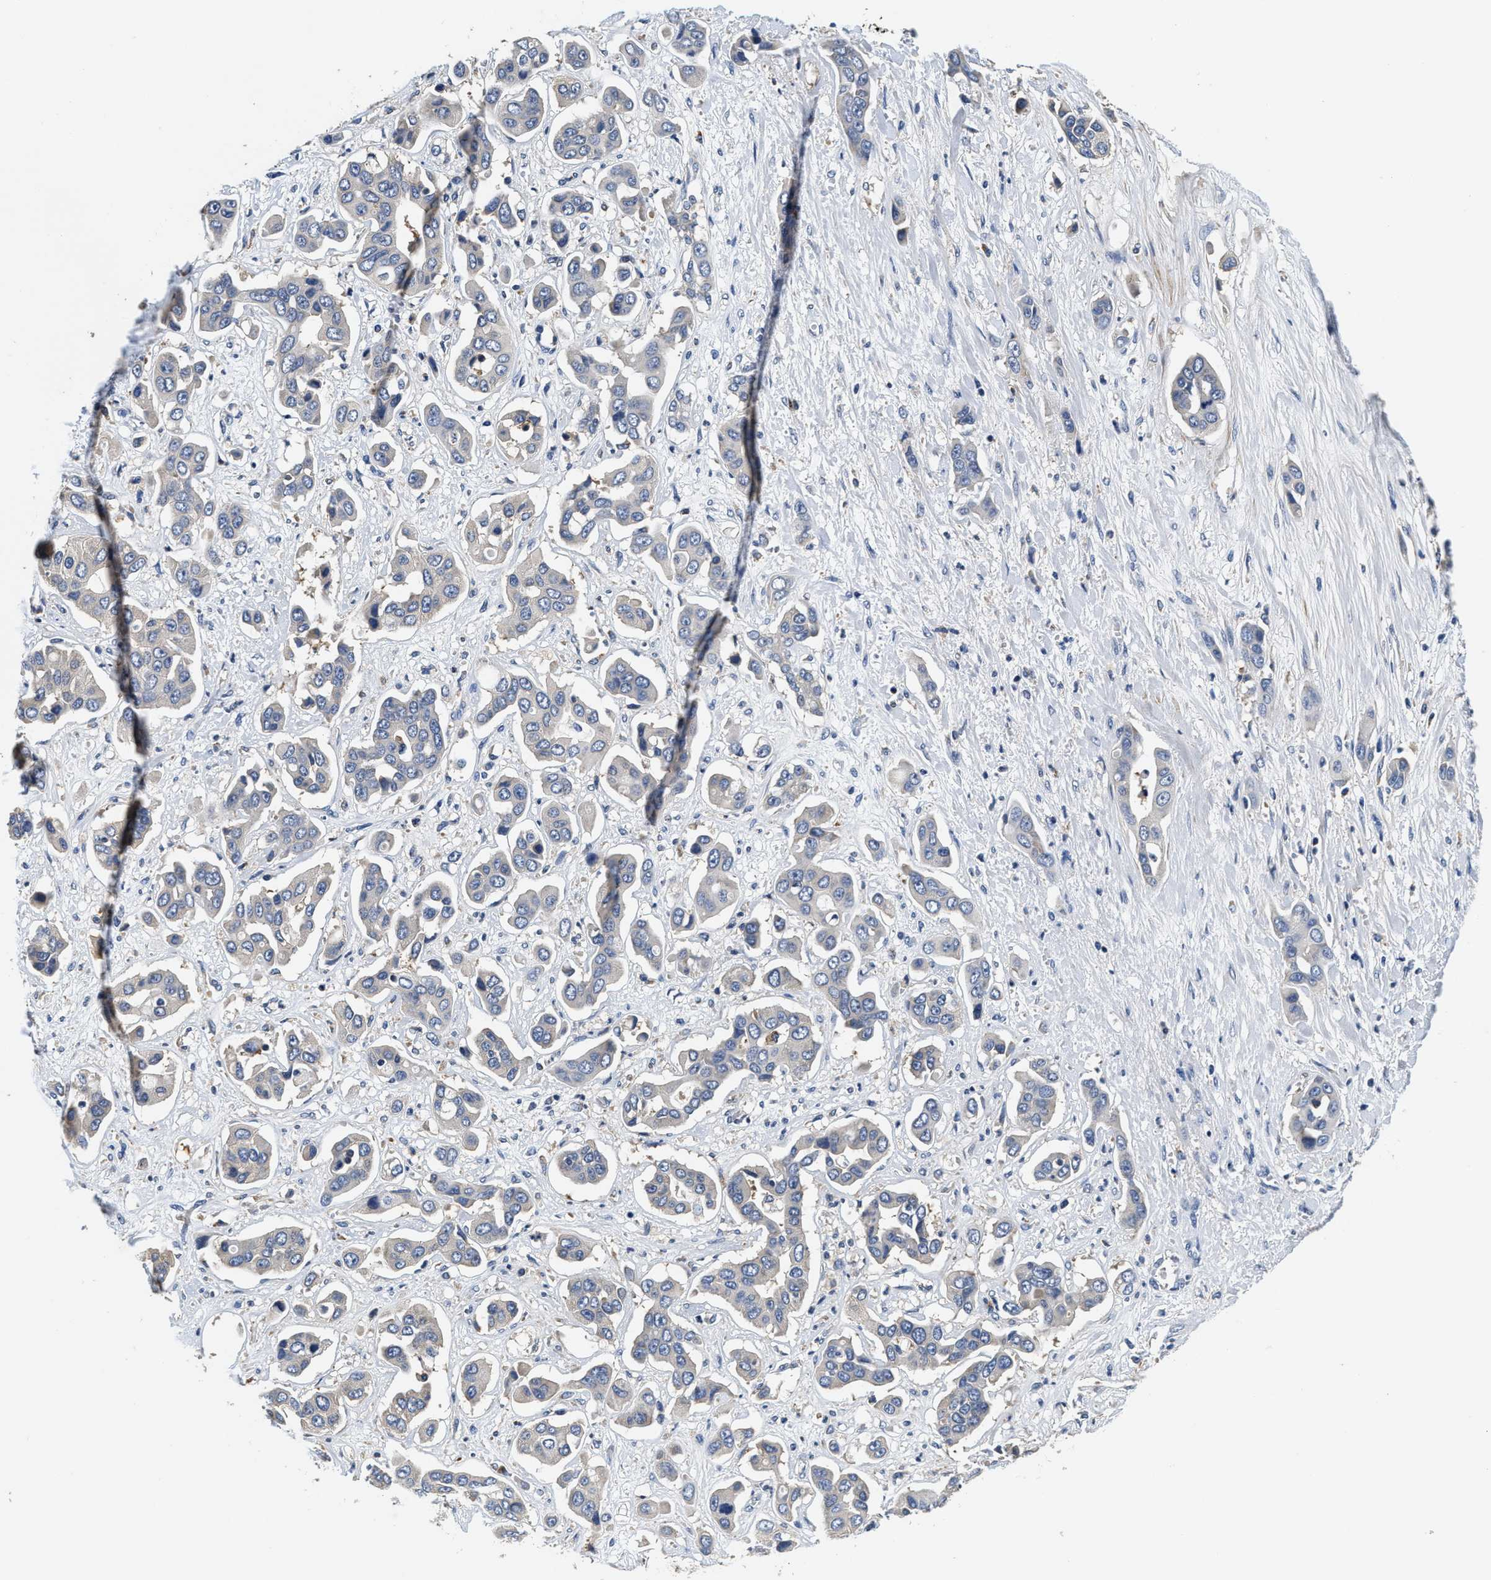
{"staining": {"intensity": "negative", "quantity": "none", "location": "none"}, "tissue": "liver cancer", "cell_type": "Tumor cells", "image_type": "cancer", "snomed": [{"axis": "morphology", "description": "Cholangiocarcinoma"}, {"axis": "topography", "description": "Liver"}], "caption": "High magnification brightfield microscopy of liver cholangiocarcinoma stained with DAB (brown) and counterstained with hematoxylin (blue): tumor cells show no significant staining.", "gene": "ANKIB1", "patient": {"sex": "female", "age": 52}}